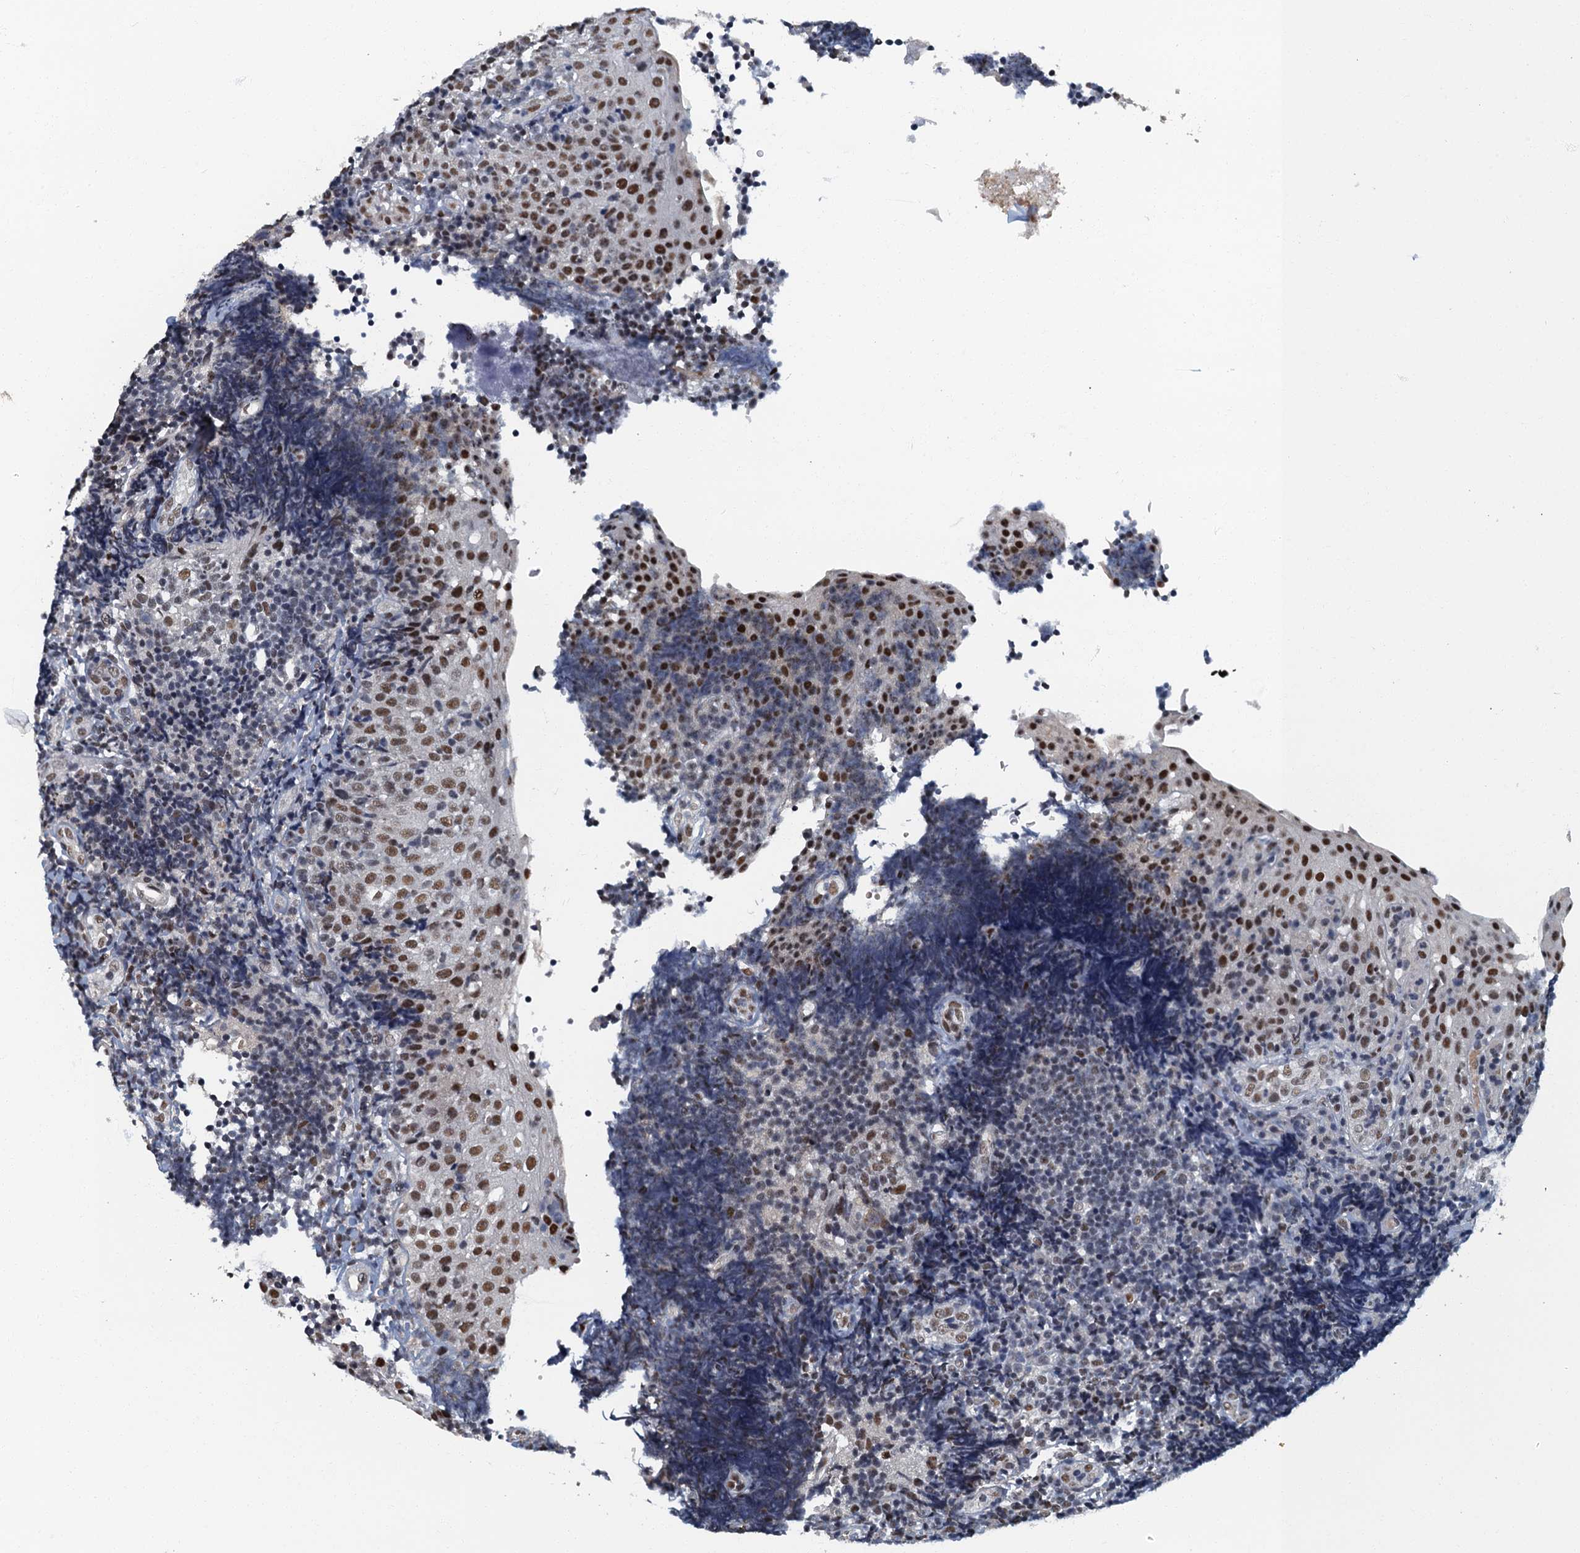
{"staining": {"intensity": "moderate", "quantity": "25%-75%", "location": "nuclear"}, "tissue": "tonsil", "cell_type": "Germinal center cells", "image_type": "normal", "snomed": [{"axis": "morphology", "description": "Normal tissue, NOS"}, {"axis": "topography", "description": "Tonsil"}], "caption": "The micrograph reveals immunohistochemical staining of benign tonsil. There is moderate nuclear expression is appreciated in approximately 25%-75% of germinal center cells. The staining is performed using DAB brown chromogen to label protein expression. The nuclei are counter-stained blue using hematoxylin.", "gene": "GADL1", "patient": {"sex": "female", "age": 40}}